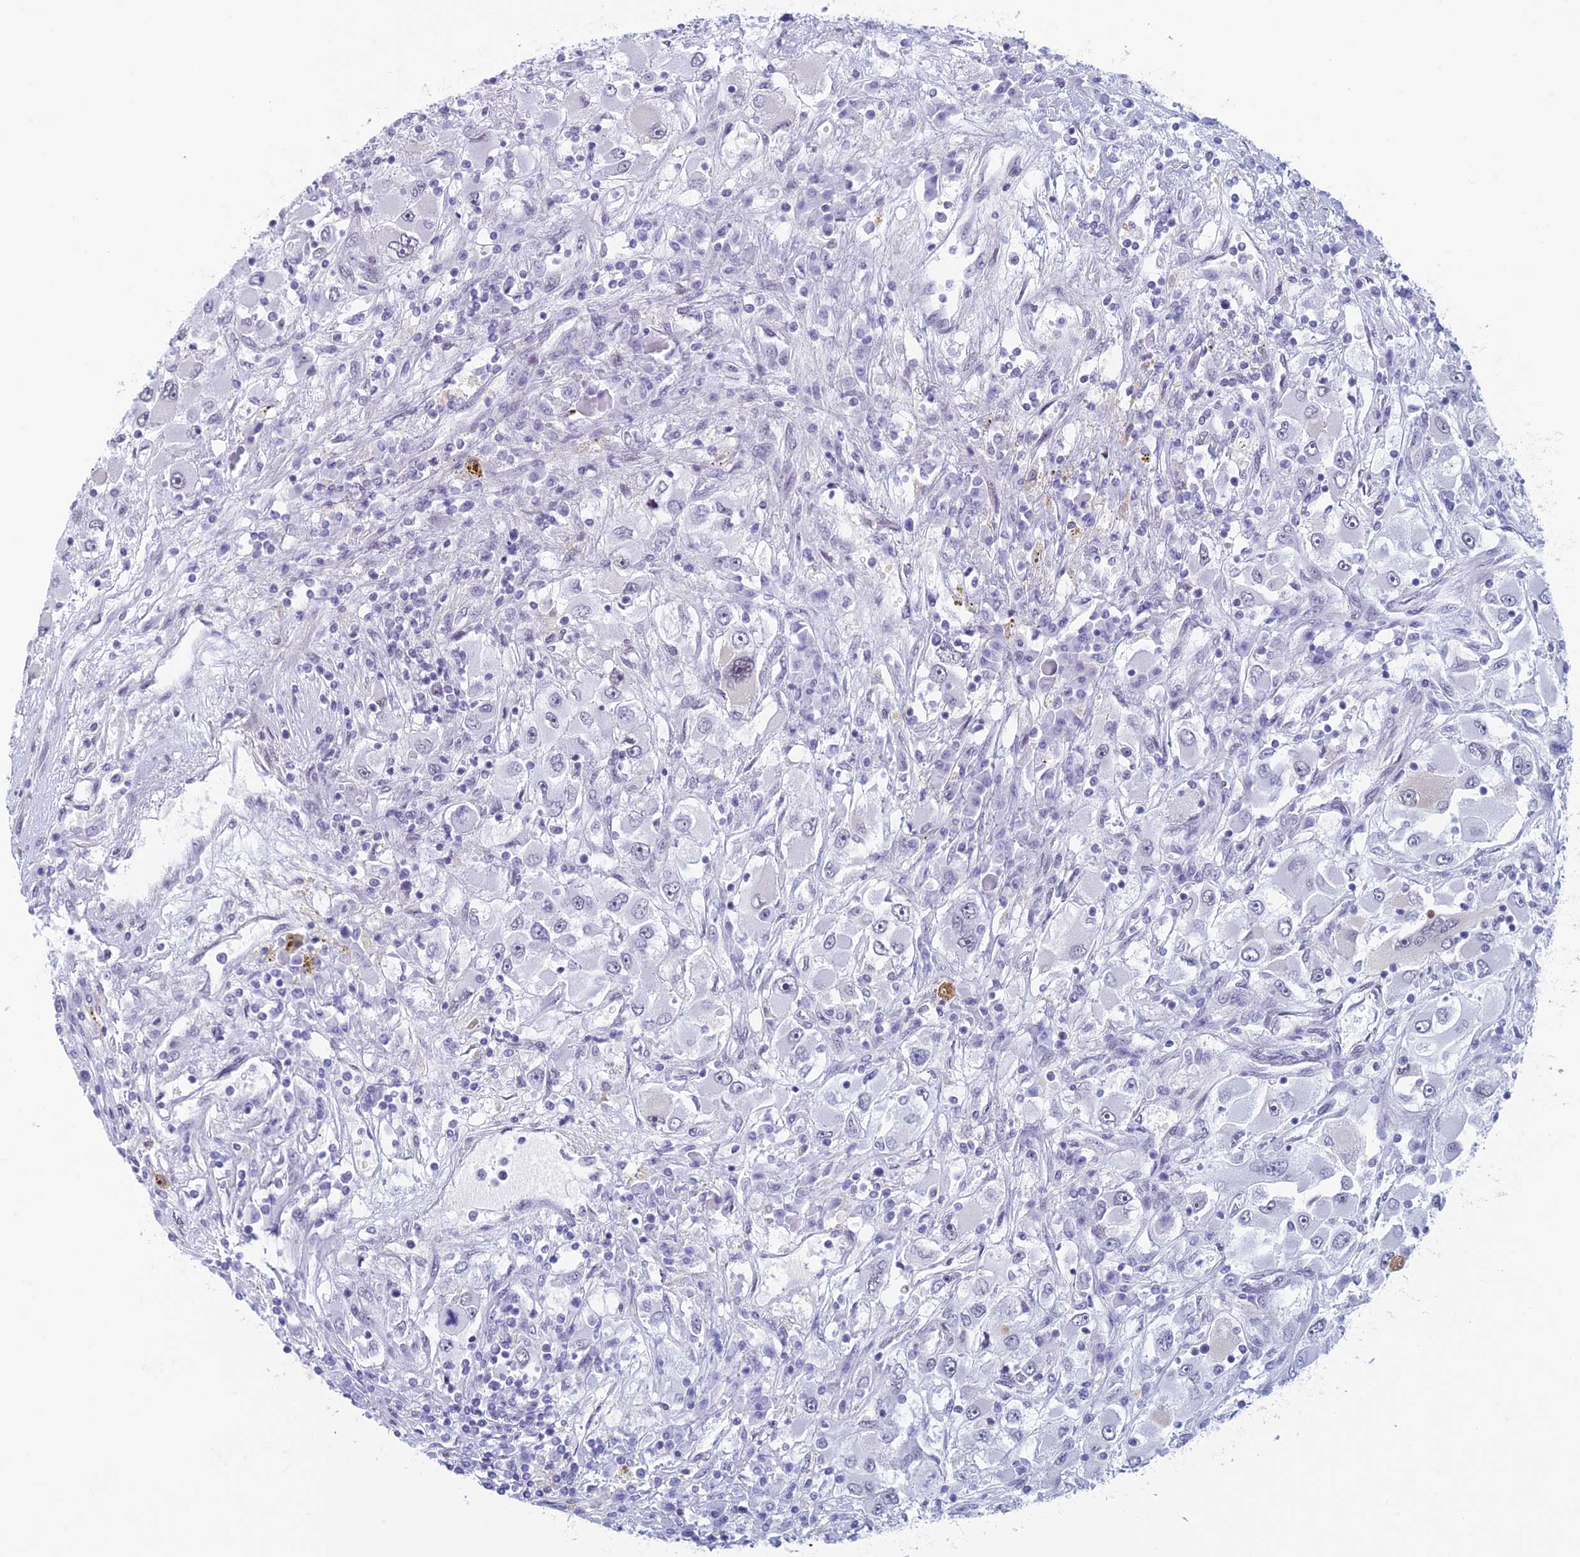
{"staining": {"intensity": "negative", "quantity": "none", "location": "none"}, "tissue": "renal cancer", "cell_type": "Tumor cells", "image_type": "cancer", "snomed": [{"axis": "morphology", "description": "Adenocarcinoma, NOS"}, {"axis": "topography", "description": "Kidney"}], "caption": "Tumor cells are negative for protein expression in human renal adenocarcinoma.", "gene": "ASH2L", "patient": {"sex": "female", "age": 52}}